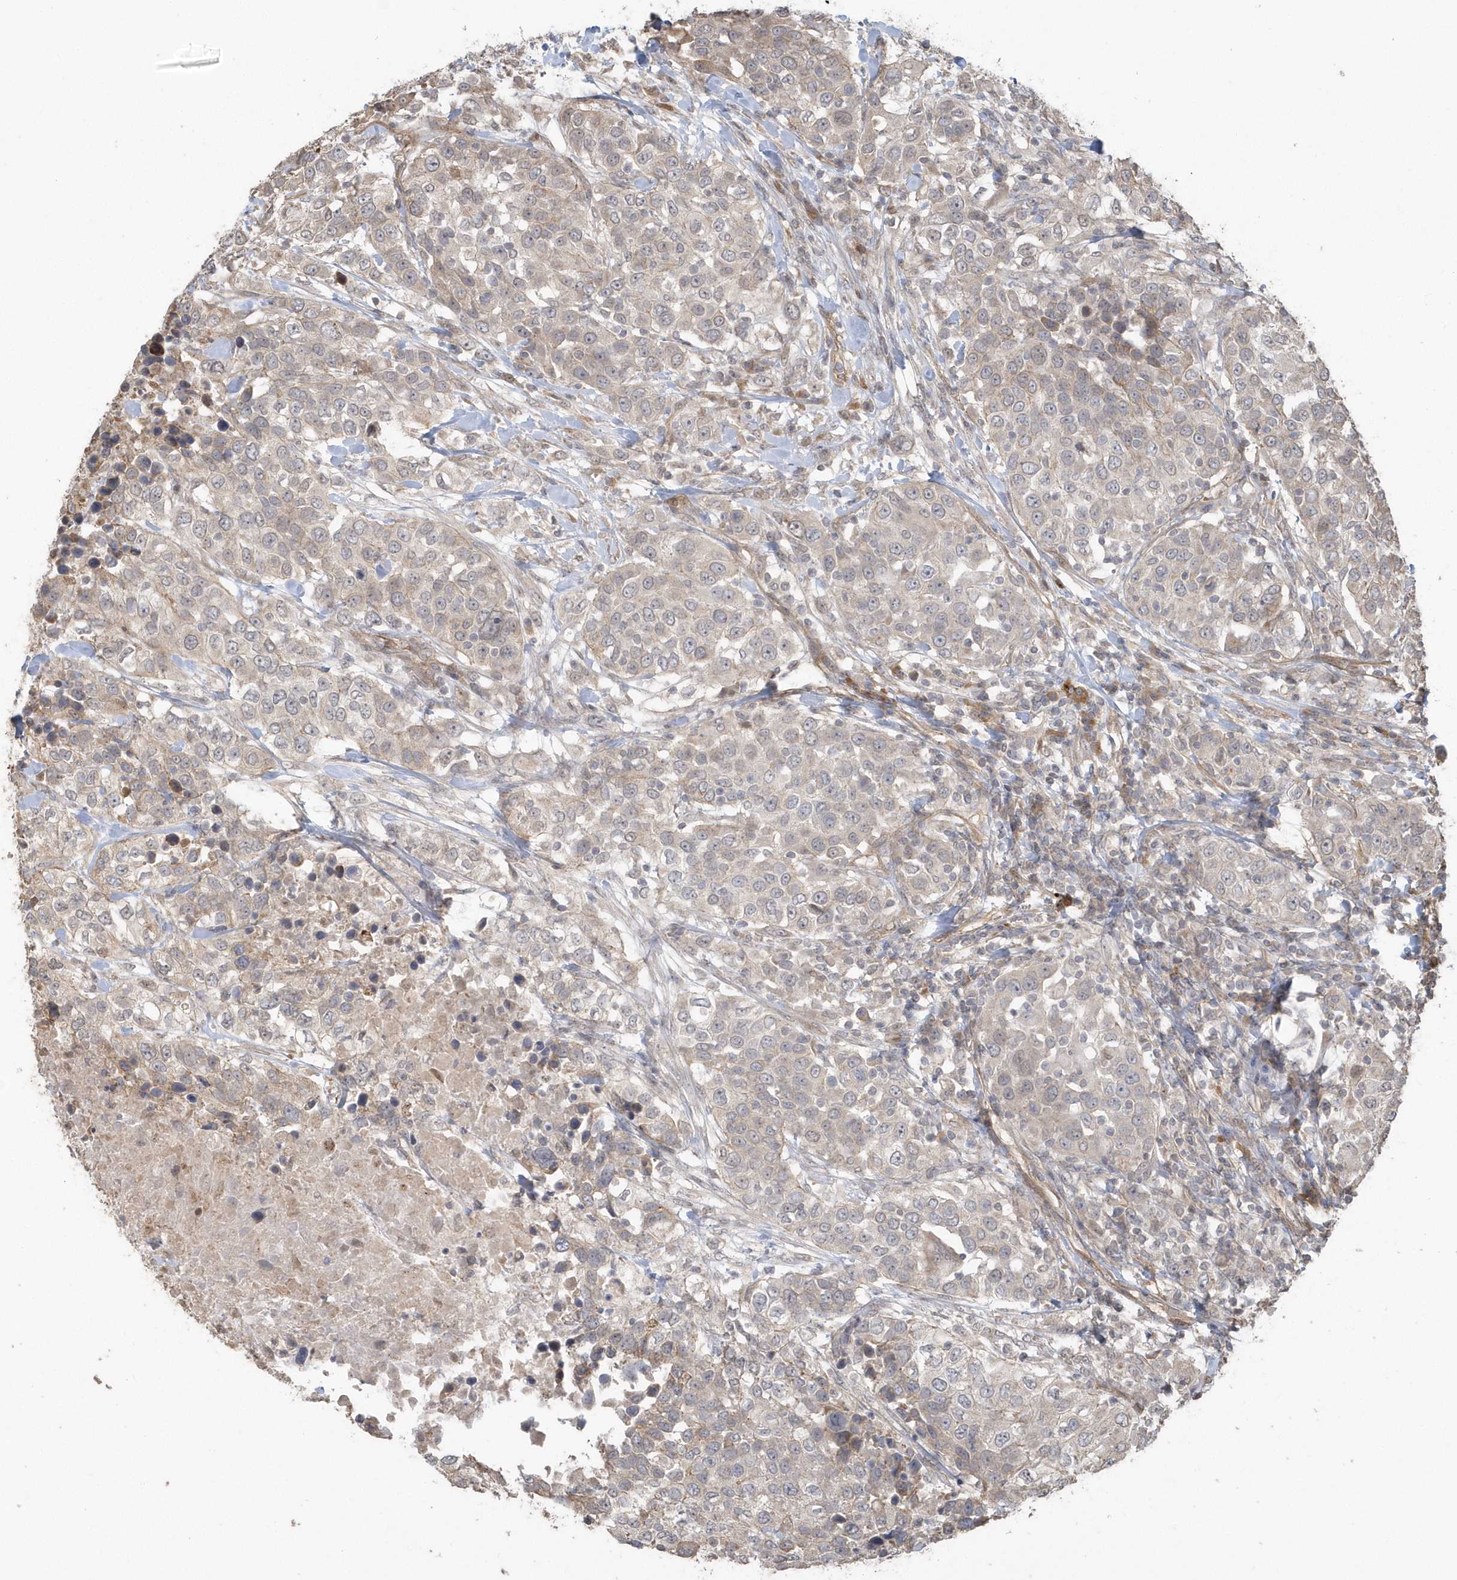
{"staining": {"intensity": "weak", "quantity": ">75%", "location": "cytoplasmic/membranous"}, "tissue": "urothelial cancer", "cell_type": "Tumor cells", "image_type": "cancer", "snomed": [{"axis": "morphology", "description": "Urothelial carcinoma, High grade"}, {"axis": "topography", "description": "Urinary bladder"}], "caption": "The immunohistochemical stain shows weak cytoplasmic/membranous expression in tumor cells of urothelial carcinoma (high-grade) tissue. The staining is performed using DAB (3,3'-diaminobenzidine) brown chromogen to label protein expression. The nuclei are counter-stained blue using hematoxylin.", "gene": "HERPUD1", "patient": {"sex": "female", "age": 80}}